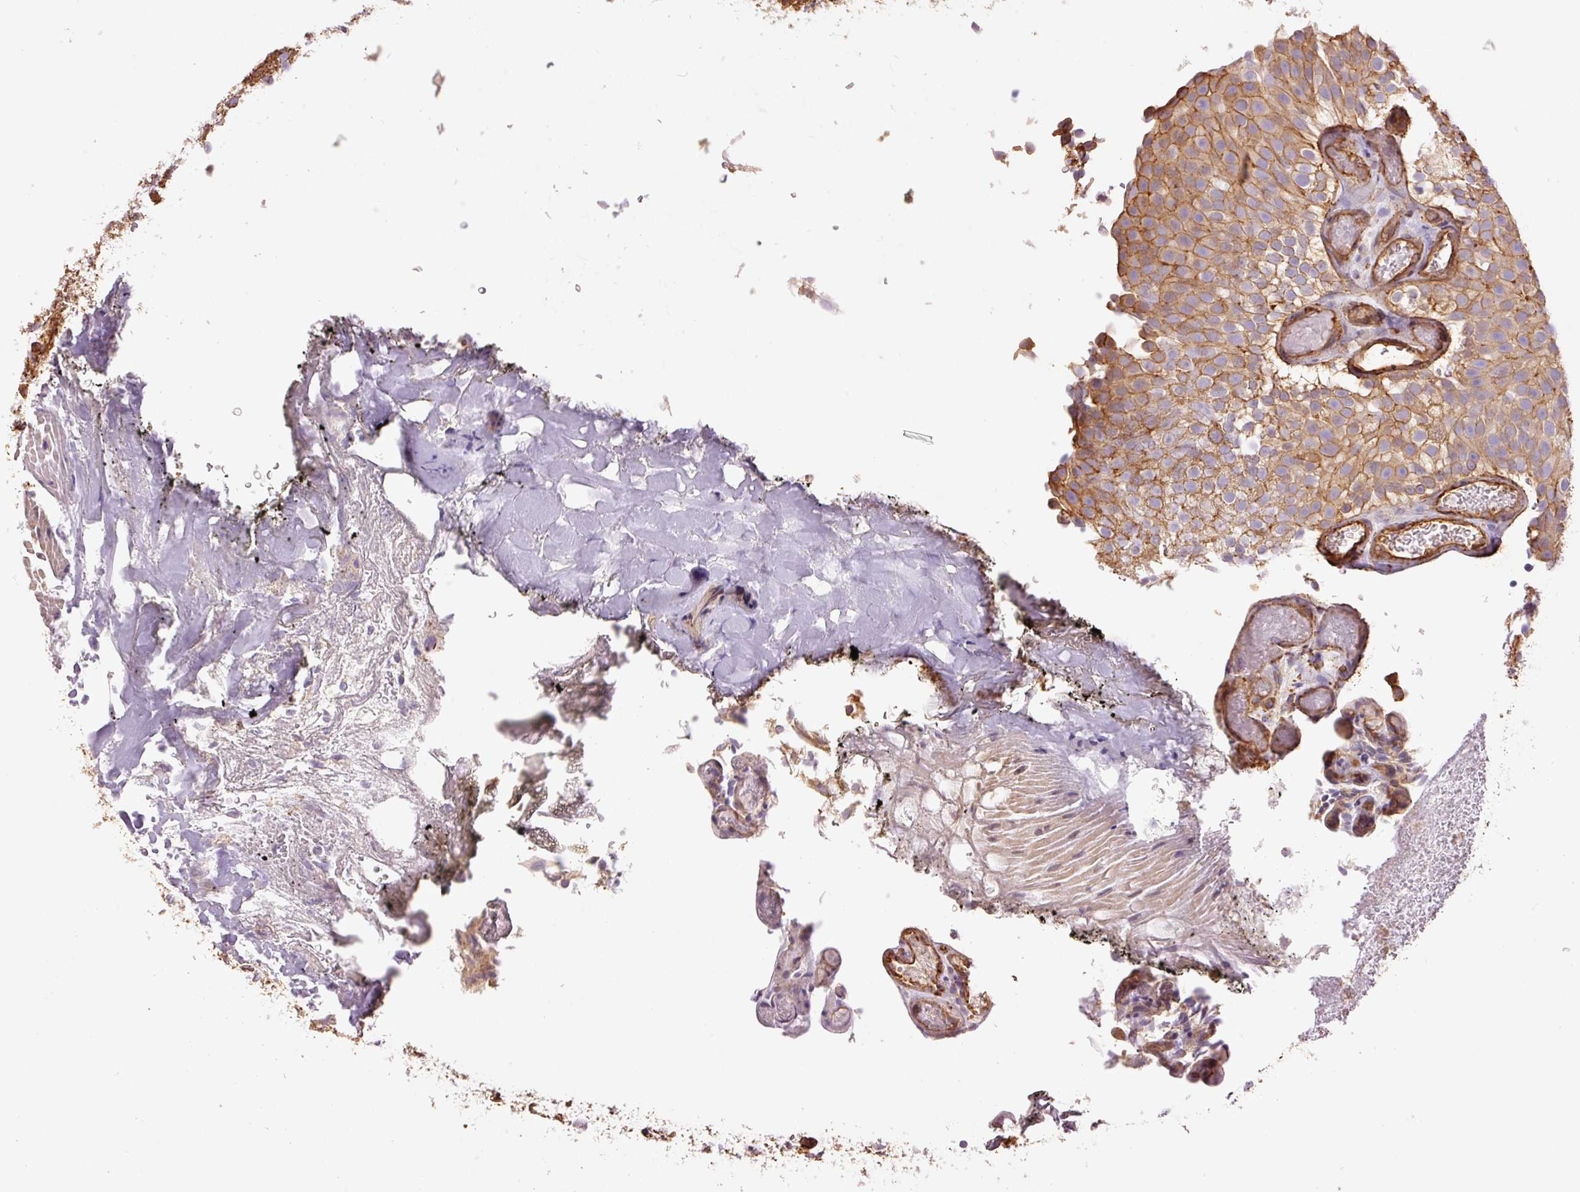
{"staining": {"intensity": "moderate", "quantity": ">75%", "location": "cytoplasmic/membranous"}, "tissue": "urothelial cancer", "cell_type": "Tumor cells", "image_type": "cancer", "snomed": [{"axis": "morphology", "description": "Urothelial carcinoma, Low grade"}, {"axis": "topography", "description": "Urinary bladder"}], "caption": "DAB (3,3'-diaminobenzidine) immunohistochemical staining of human low-grade urothelial carcinoma exhibits moderate cytoplasmic/membranous protein expression in approximately >75% of tumor cells. Nuclei are stained in blue.", "gene": "PPP1R1B", "patient": {"sex": "male", "age": 78}}